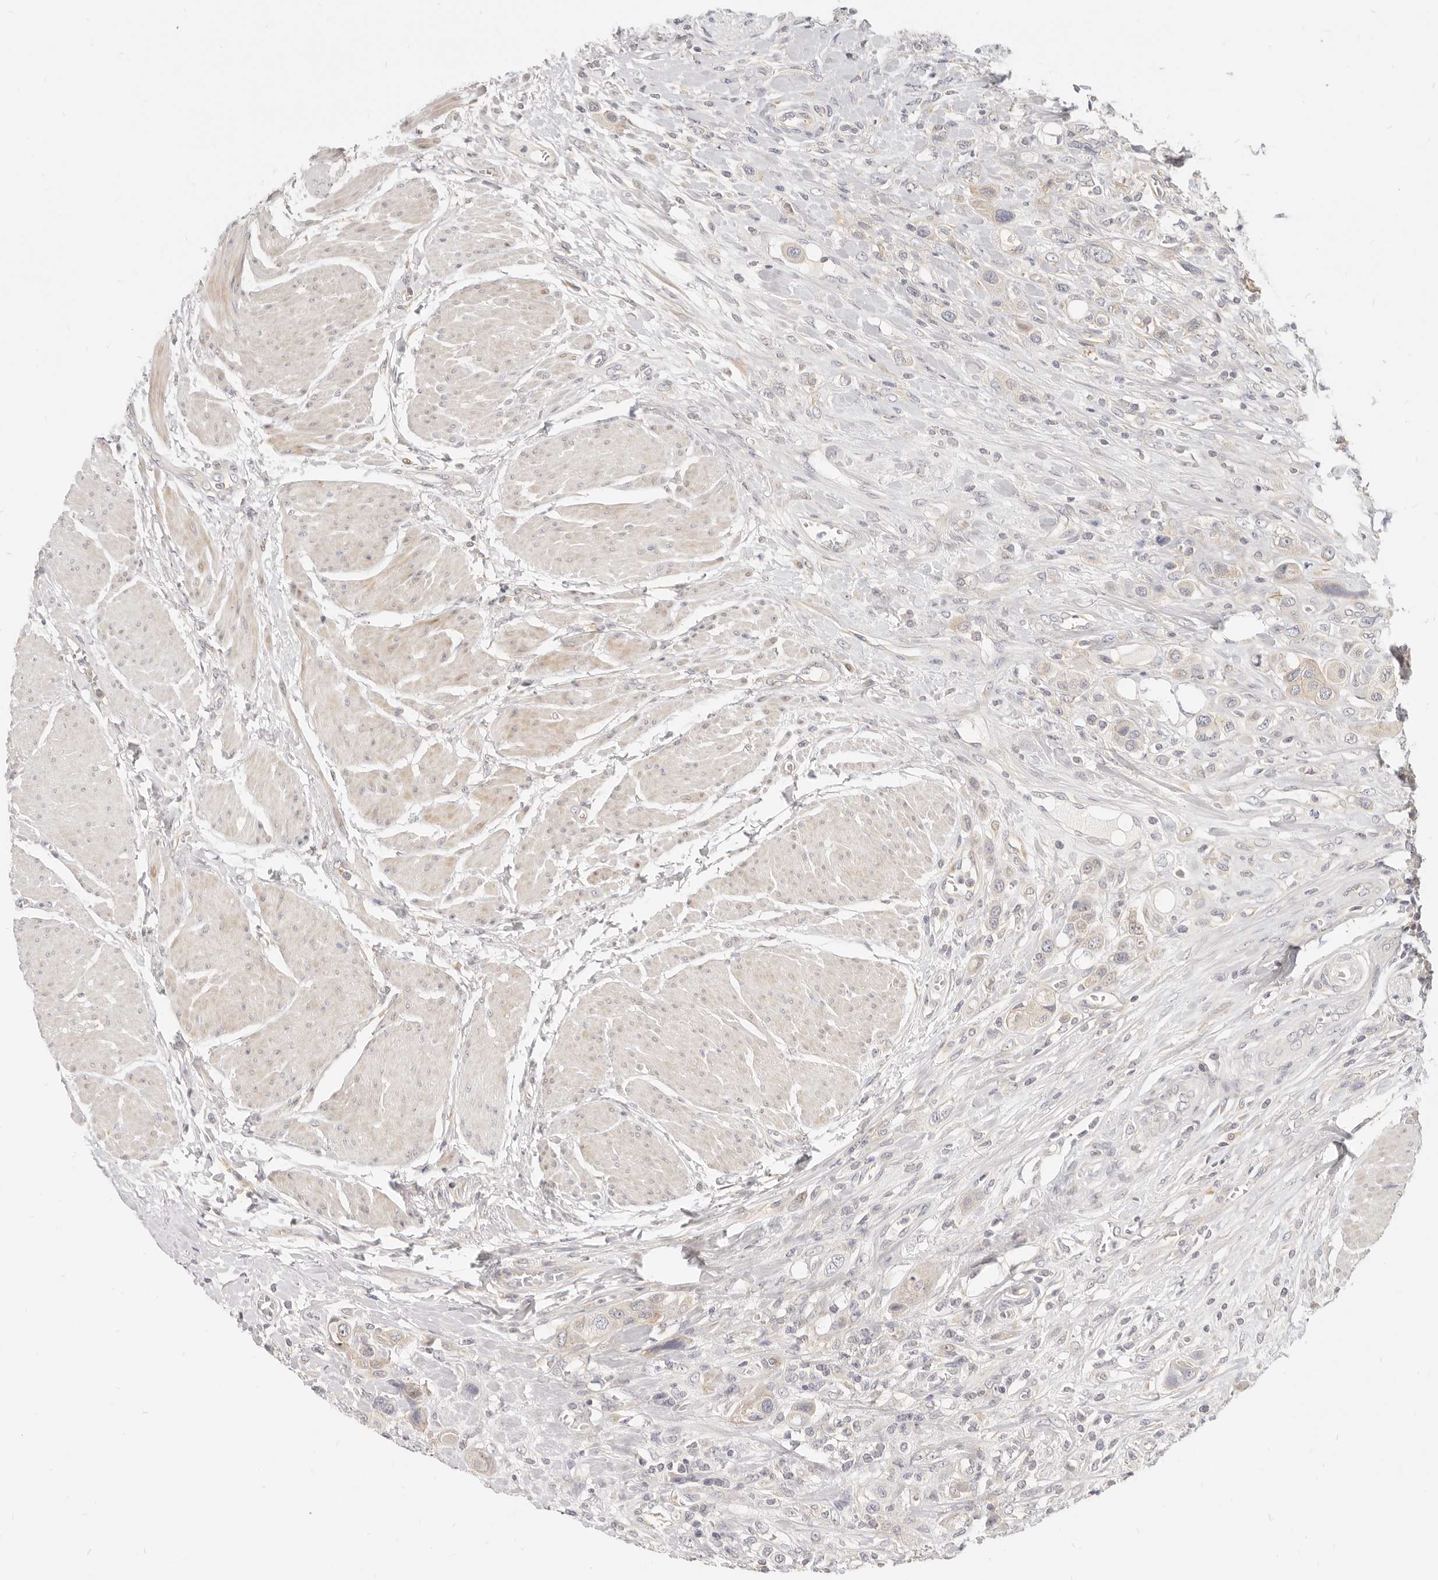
{"staining": {"intensity": "negative", "quantity": "none", "location": "none"}, "tissue": "urothelial cancer", "cell_type": "Tumor cells", "image_type": "cancer", "snomed": [{"axis": "morphology", "description": "Urothelial carcinoma, High grade"}, {"axis": "topography", "description": "Urinary bladder"}], "caption": "DAB immunohistochemical staining of urothelial cancer reveals no significant positivity in tumor cells. (DAB (3,3'-diaminobenzidine) immunohistochemistry (IHC) with hematoxylin counter stain).", "gene": "LTB4R2", "patient": {"sex": "male", "age": 50}}